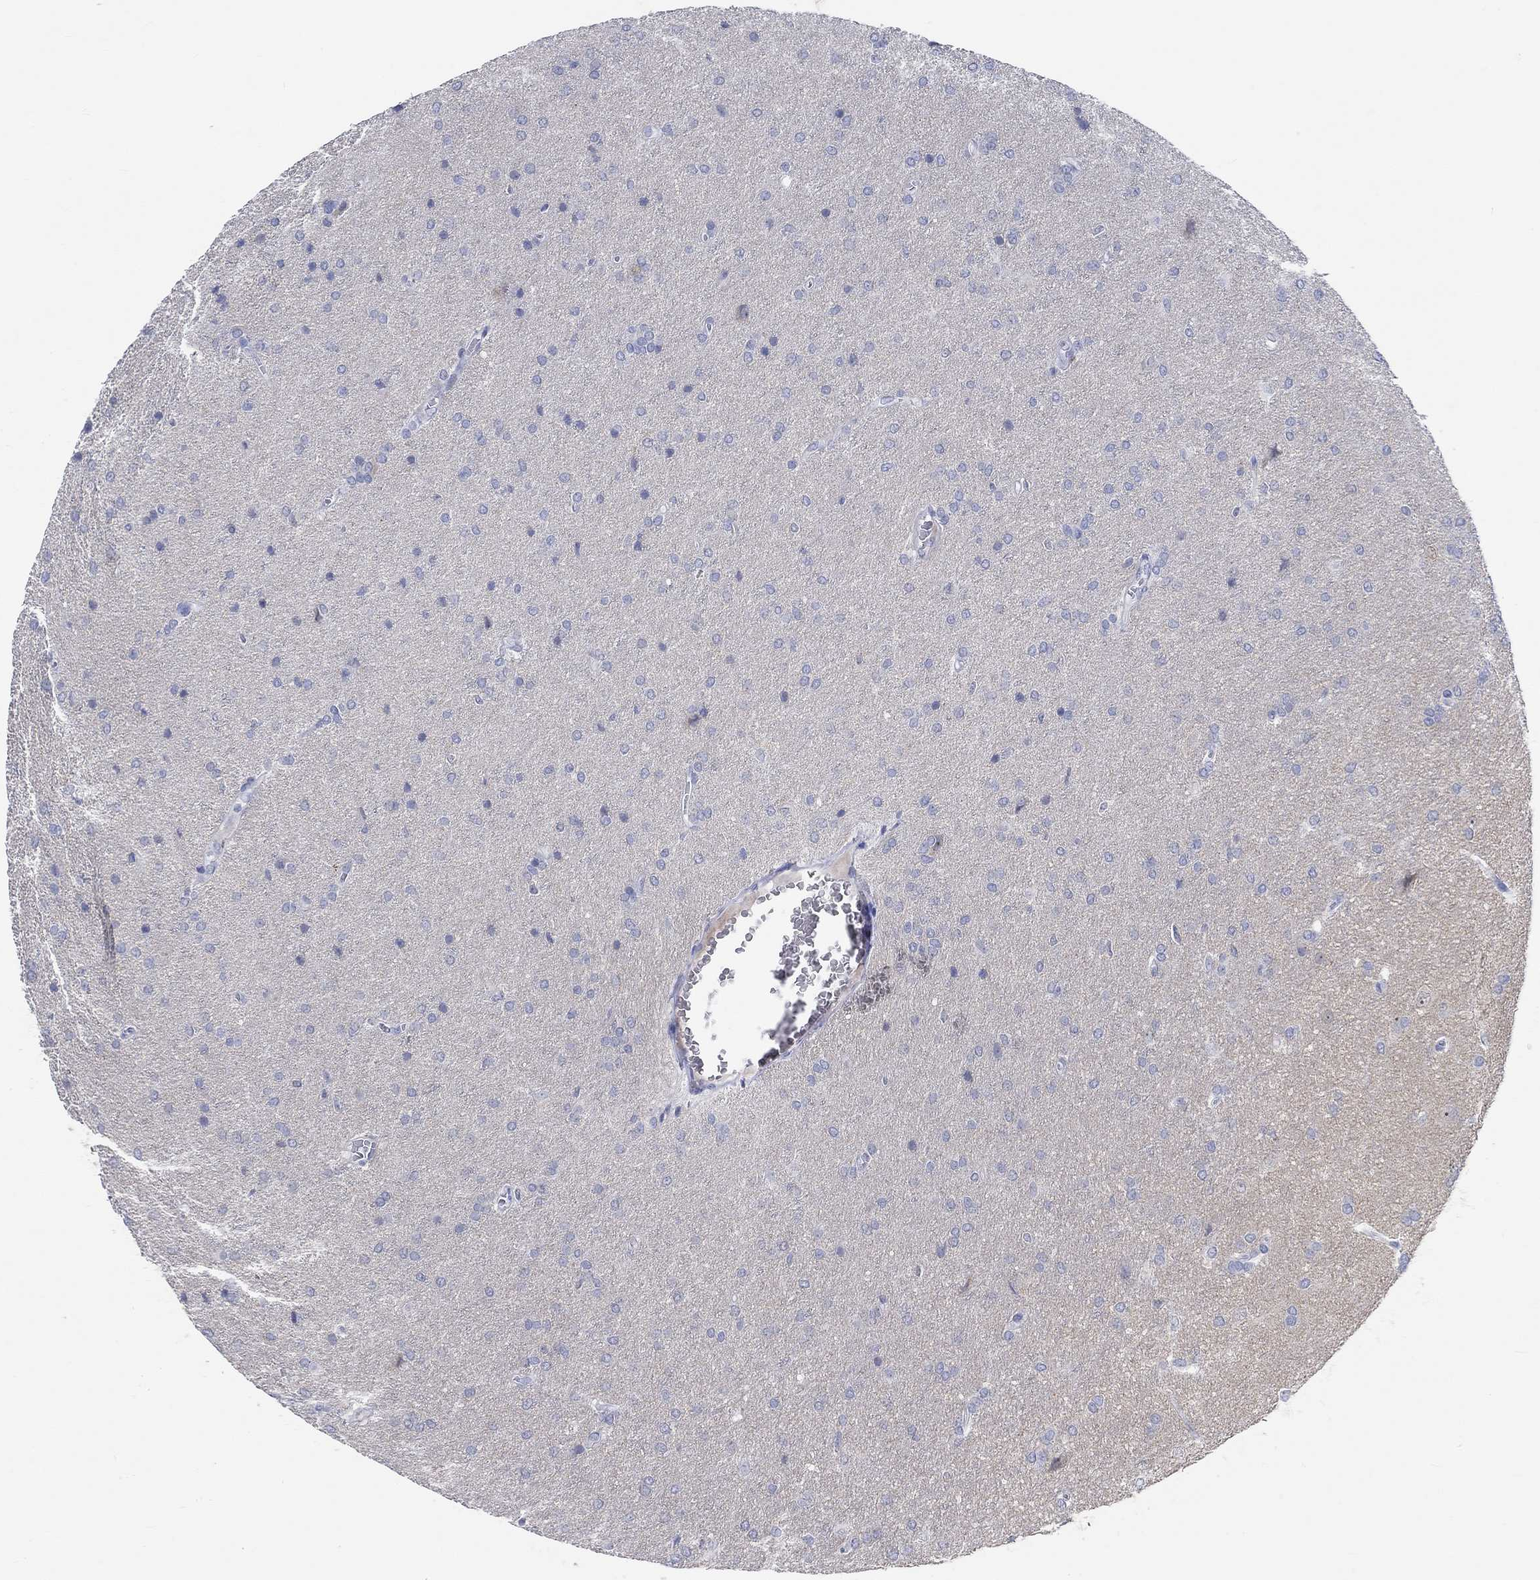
{"staining": {"intensity": "negative", "quantity": "none", "location": "none"}, "tissue": "glioma", "cell_type": "Tumor cells", "image_type": "cancer", "snomed": [{"axis": "morphology", "description": "Glioma, malignant, Low grade"}, {"axis": "topography", "description": "Brain"}], "caption": "Protein analysis of low-grade glioma (malignant) displays no significant staining in tumor cells.", "gene": "GRIA3", "patient": {"sex": "female", "age": 32}}